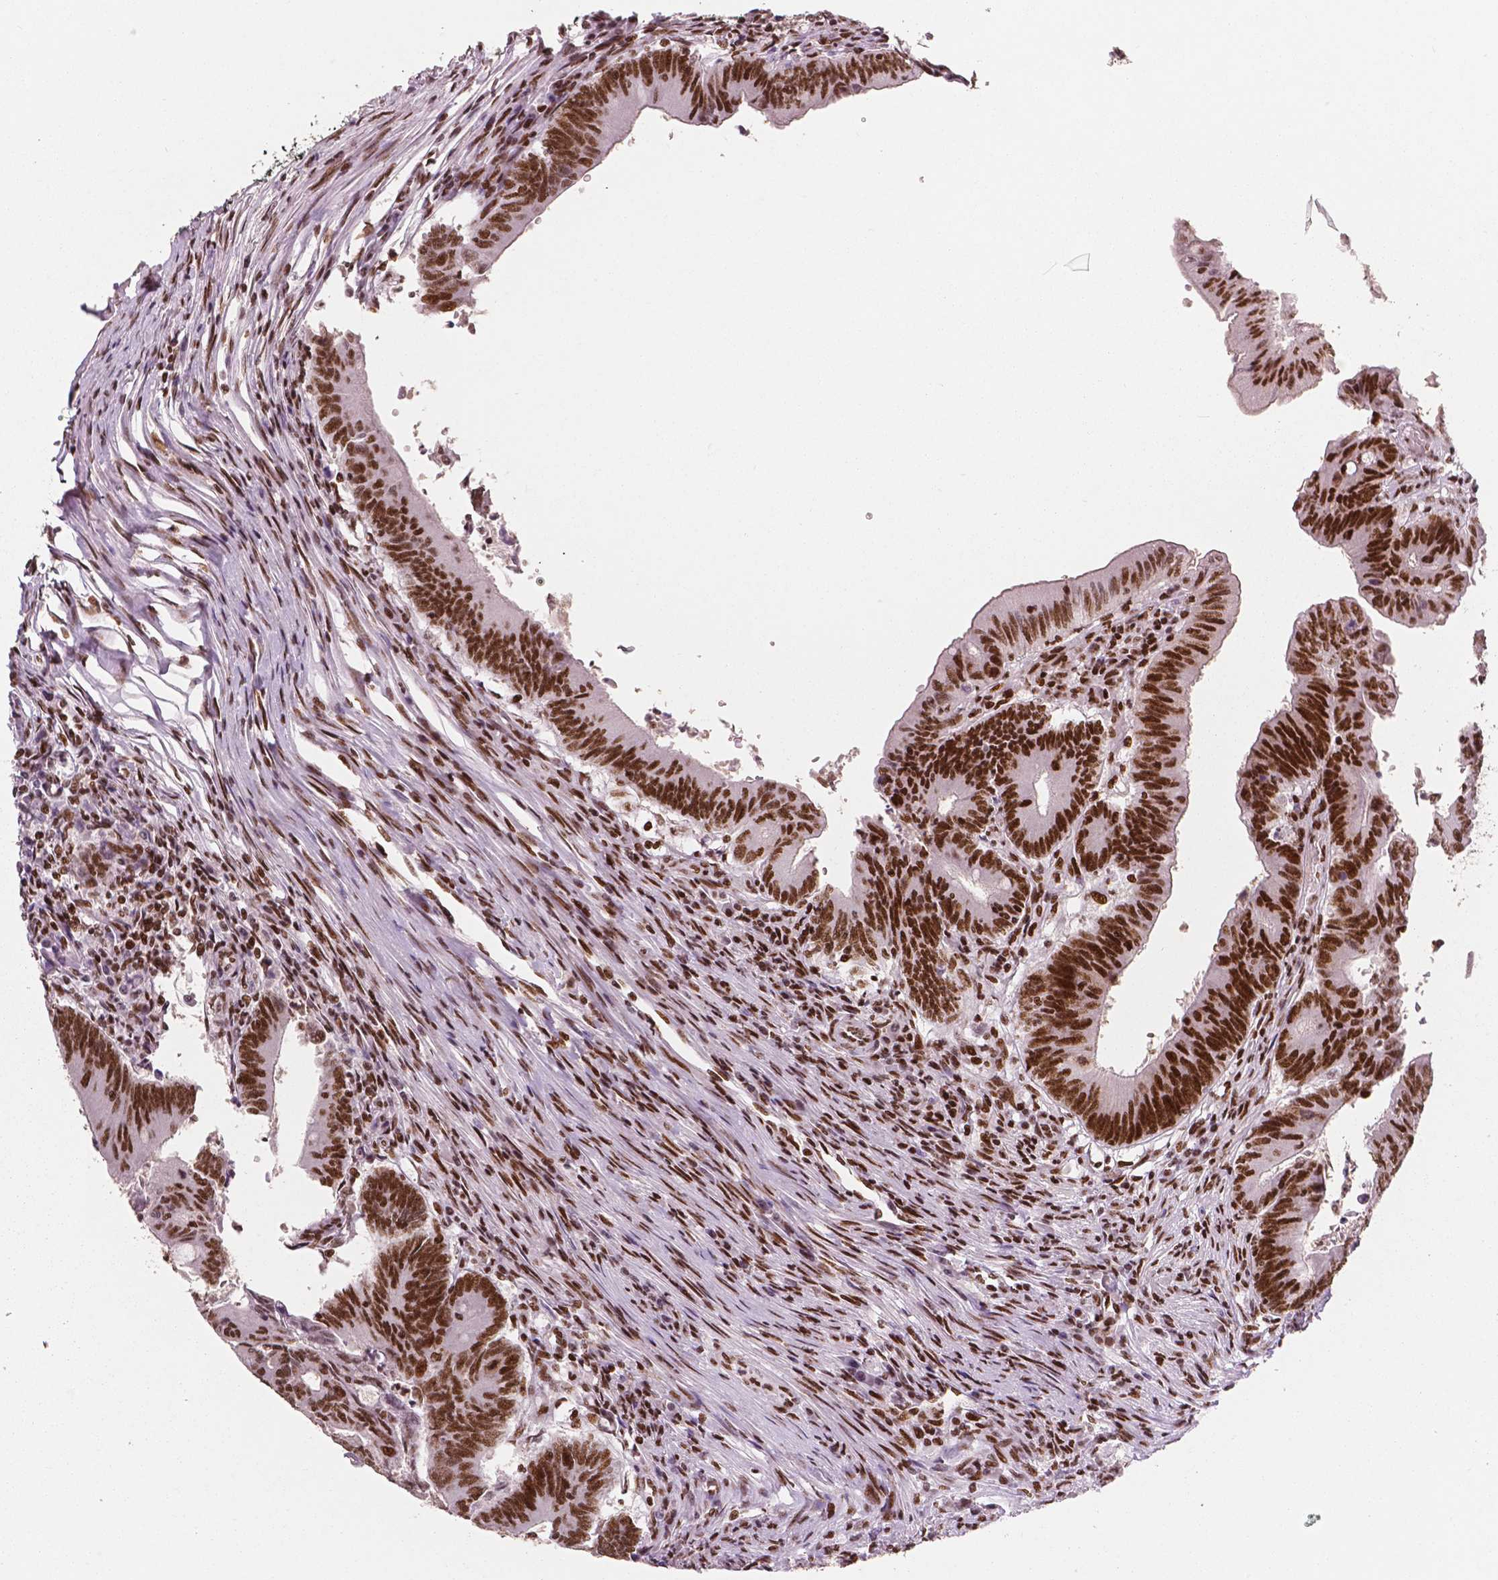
{"staining": {"intensity": "strong", "quantity": ">75%", "location": "nuclear"}, "tissue": "colorectal cancer", "cell_type": "Tumor cells", "image_type": "cancer", "snomed": [{"axis": "morphology", "description": "Adenocarcinoma, NOS"}, {"axis": "topography", "description": "Colon"}], "caption": "A high-resolution image shows immunohistochemistry (IHC) staining of colorectal cancer (adenocarcinoma), which exhibits strong nuclear staining in about >75% of tumor cells.", "gene": "BRD4", "patient": {"sex": "female", "age": 70}}